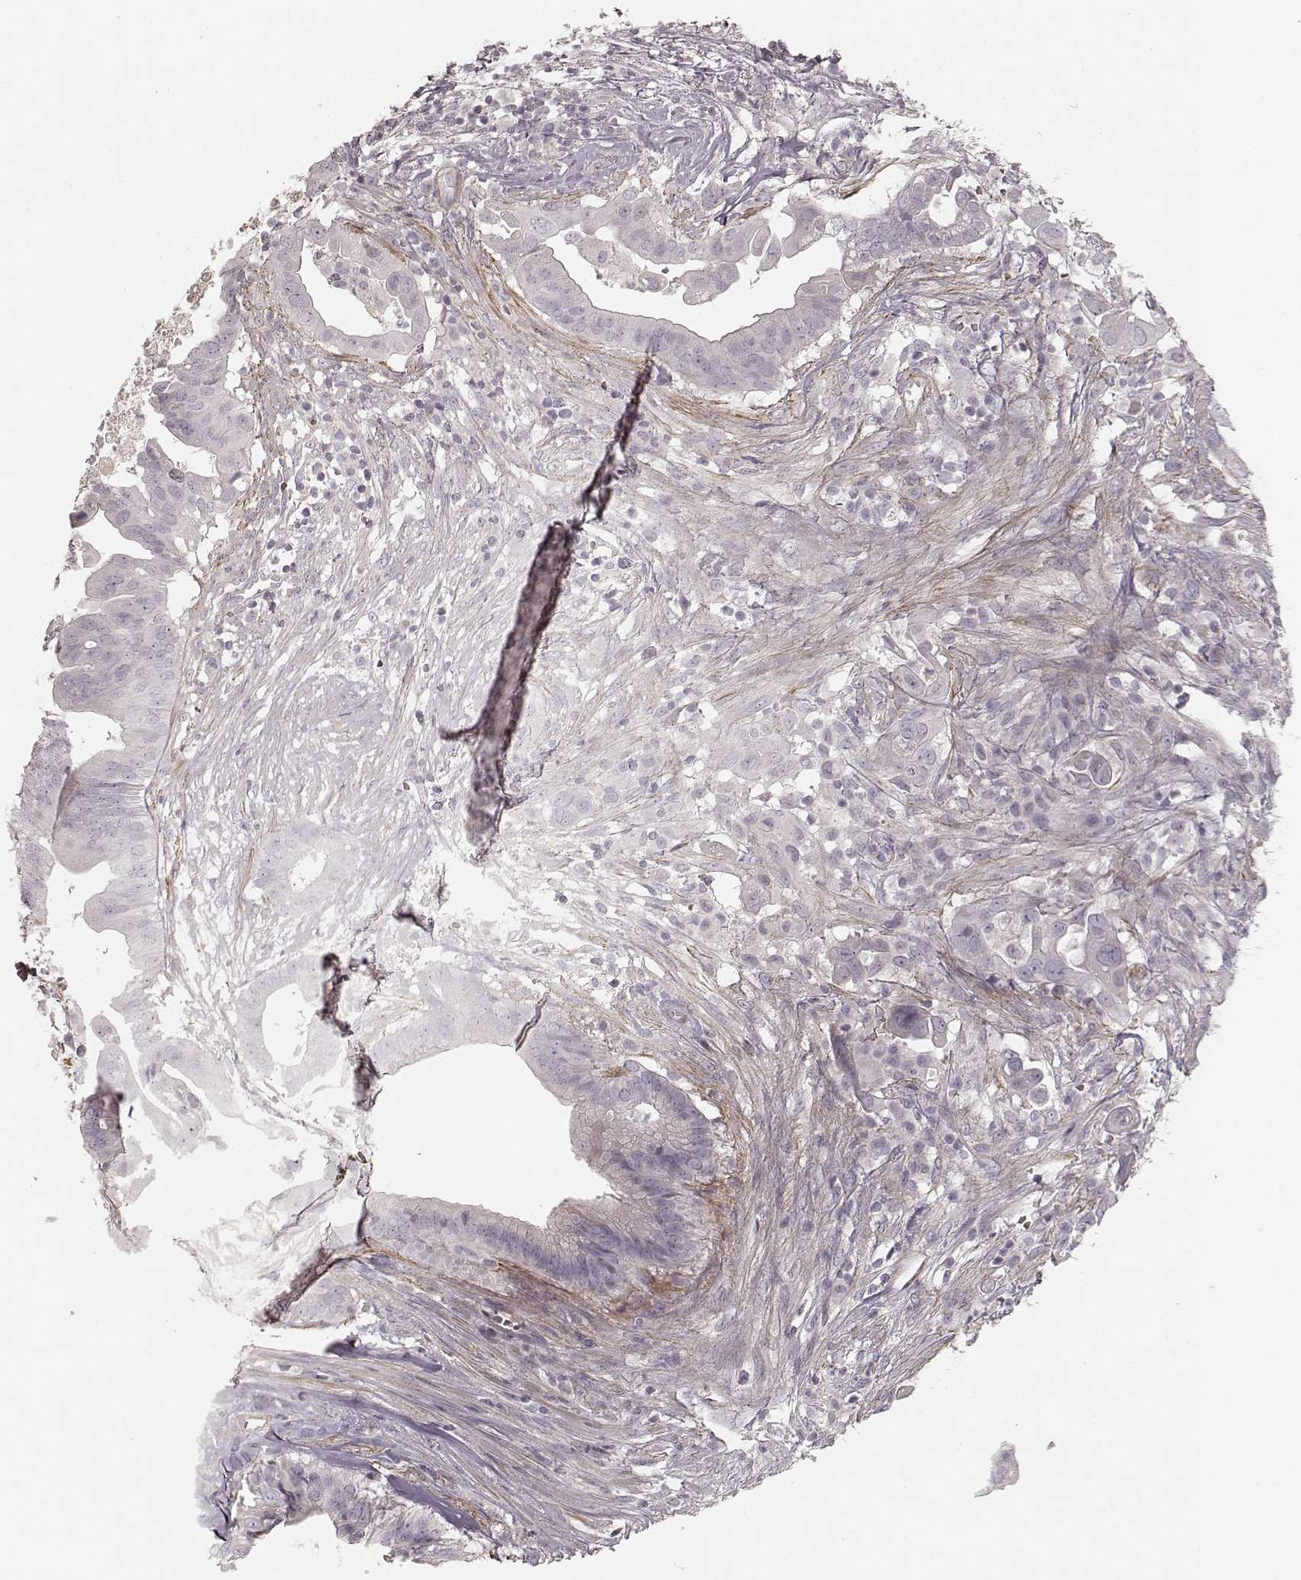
{"staining": {"intensity": "negative", "quantity": "none", "location": "none"}, "tissue": "pancreatic cancer", "cell_type": "Tumor cells", "image_type": "cancer", "snomed": [{"axis": "morphology", "description": "Adenocarcinoma, NOS"}, {"axis": "topography", "description": "Pancreas"}], "caption": "DAB (3,3'-diaminobenzidine) immunohistochemical staining of human pancreatic cancer demonstrates no significant expression in tumor cells.", "gene": "KCNJ9", "patient": {"sex": "male", "age": 61}}